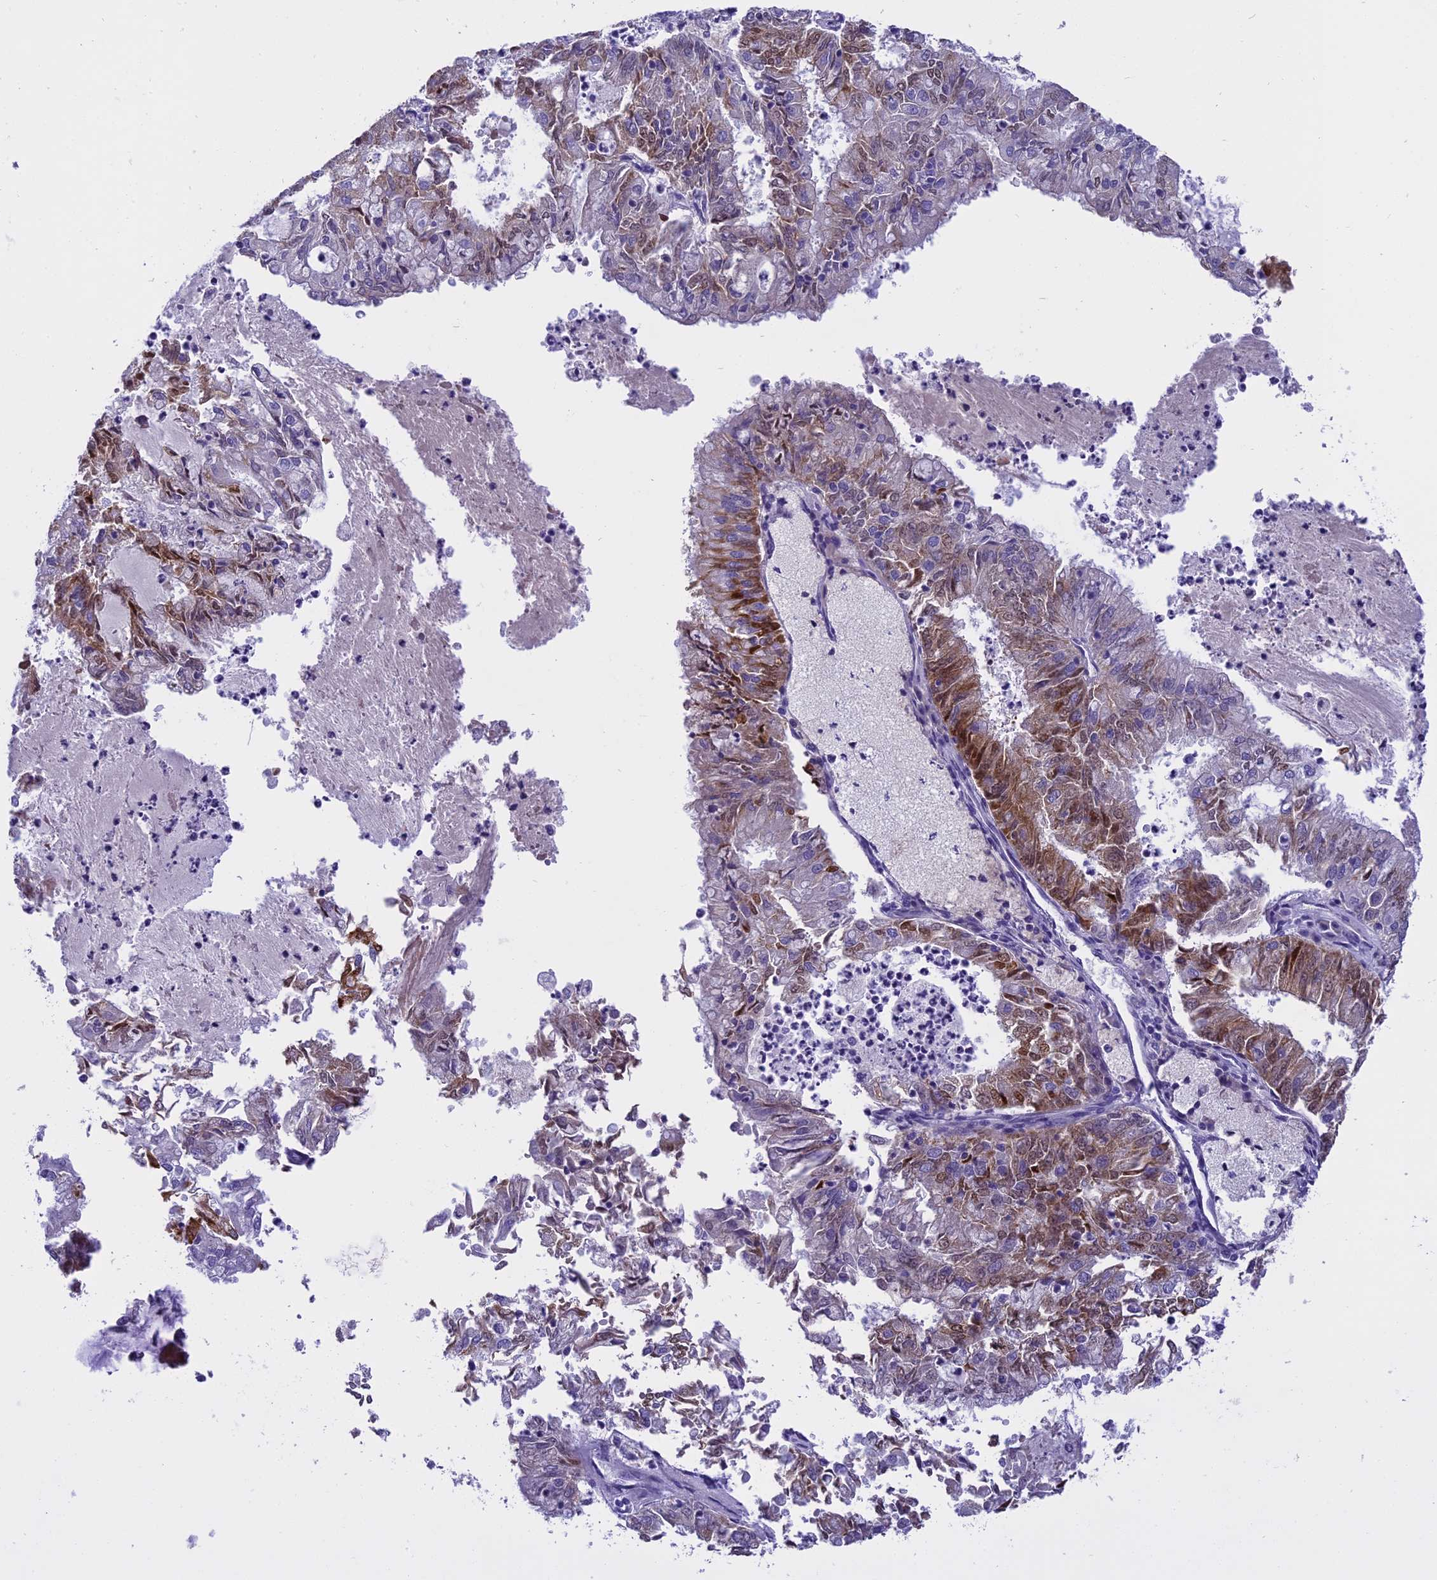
{"staining": {"intensity": "moderate", "quantity": "25%-75%", "location": "cytoplasmic/membranous"}, "tissue": "endometrial cancer", "cell_type": "Tumor cells", "image_type": "cancer", "snomed": [{"axis": "morphology", "description": "Adenocarcinoma, NOS"}, {"axis": "topography", "description": "Endometrium"}], "caption": "Immunohistochemistry (IHC) histopathology image of neoplastic tissue: human adenocarcinoma (endometrial) stained using immunohistochemistry (IHC) shows medium levels of moderate protein expression localized specifically in the cytoplasmic/membranous of tumor cells, appearing as a cytoplasmic/membranous brown color.", "gene": "KCTD14", "patient": {"sex": "female", "age": 57}}